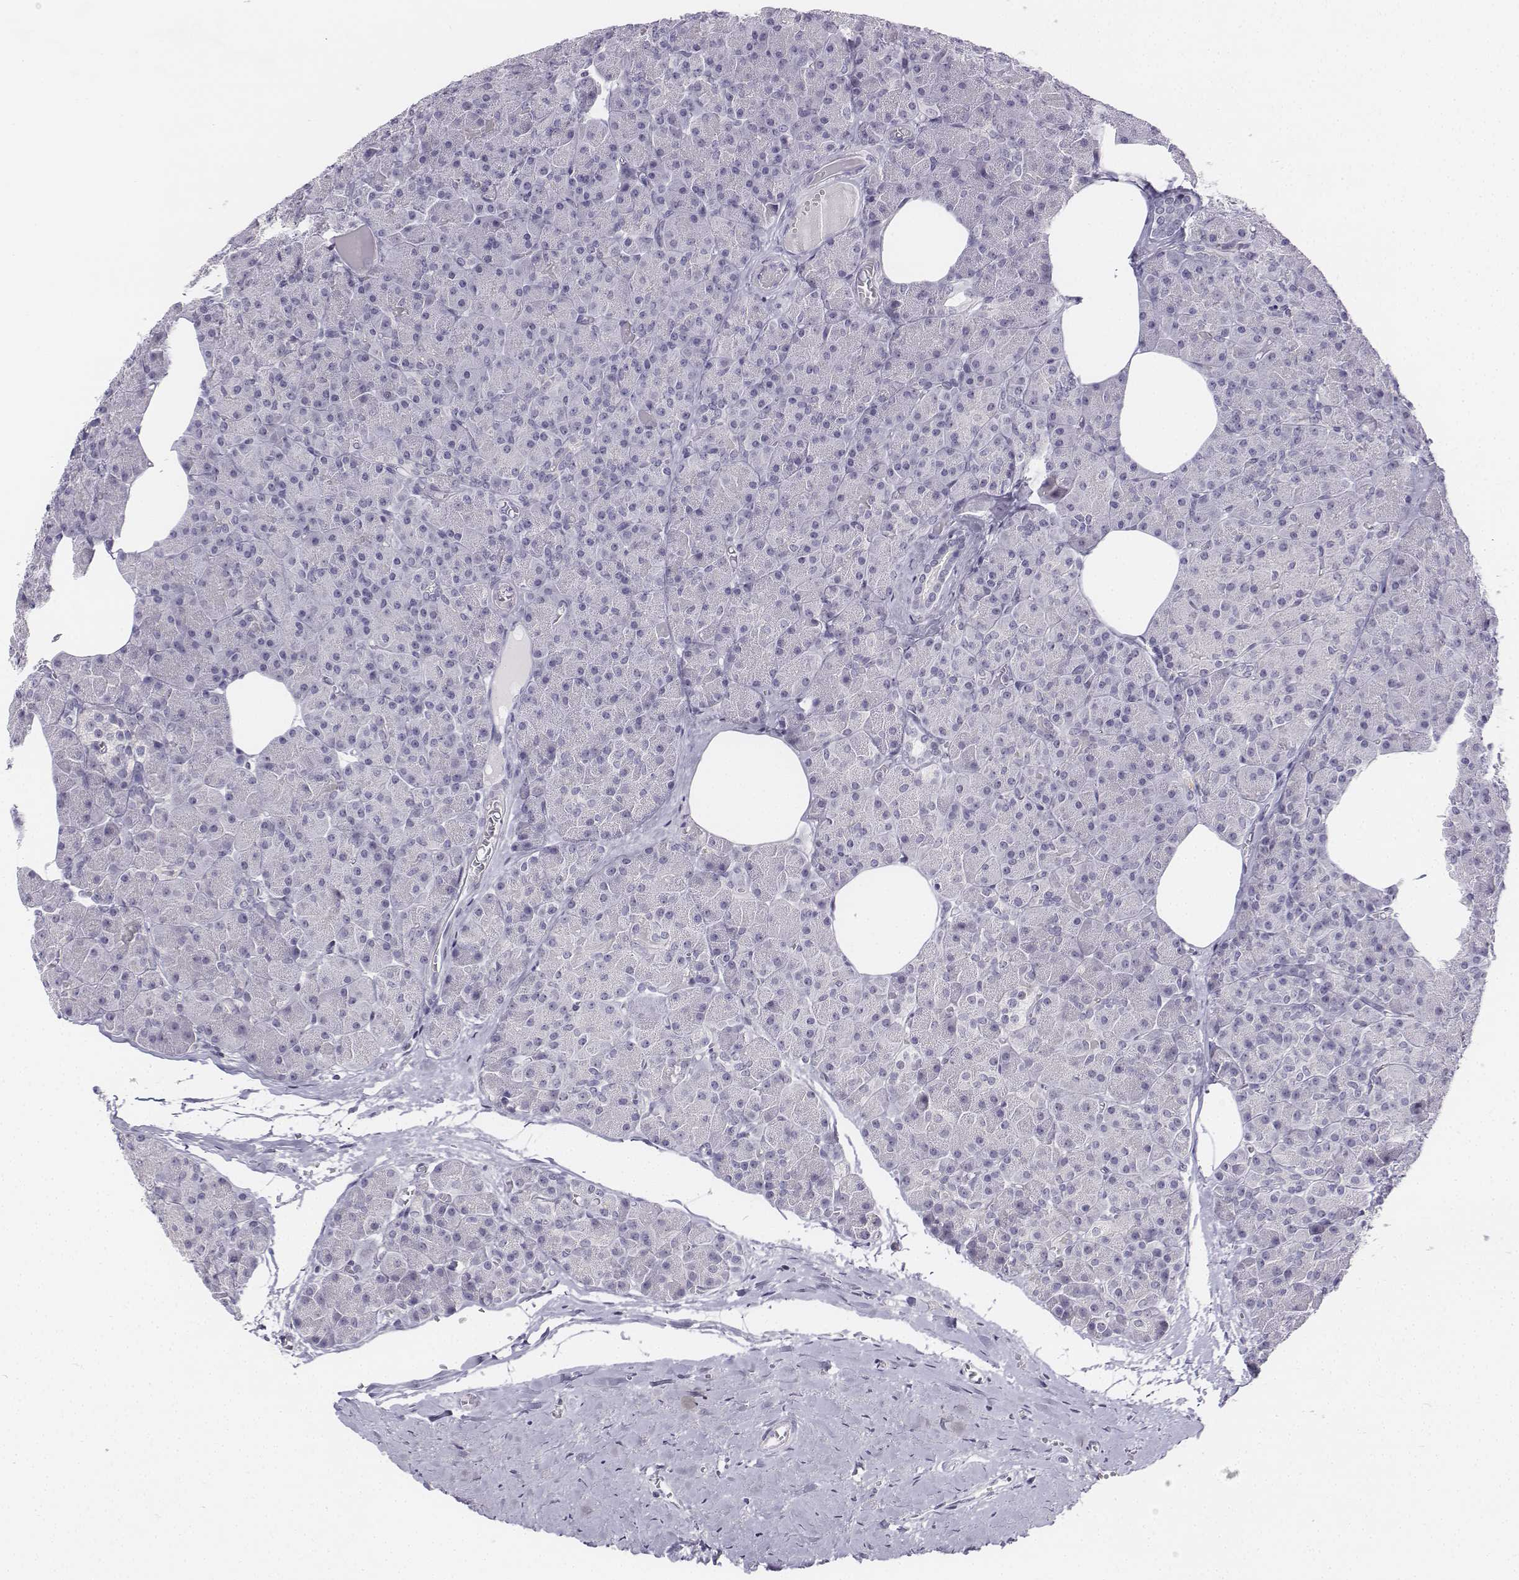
{"staining": {"intensity": "negative", "quantity": "none", "location": "none"}, "tissue": "pancreas", "cell_type": "Exocrine glandular cells", "image_type": "normal", "snomed": [{"axis": "morphology", "description": "Normal tissue, NOS"}, {"axis": "topography", "description": "Pancreas"}], "caption": "Pancreas stained for a protein using immunohistochemistry (IHC) reveals no staining exocrine glandular cells.", "gene": "UCN2", "patient": {"sex": "female", "age": 45}}